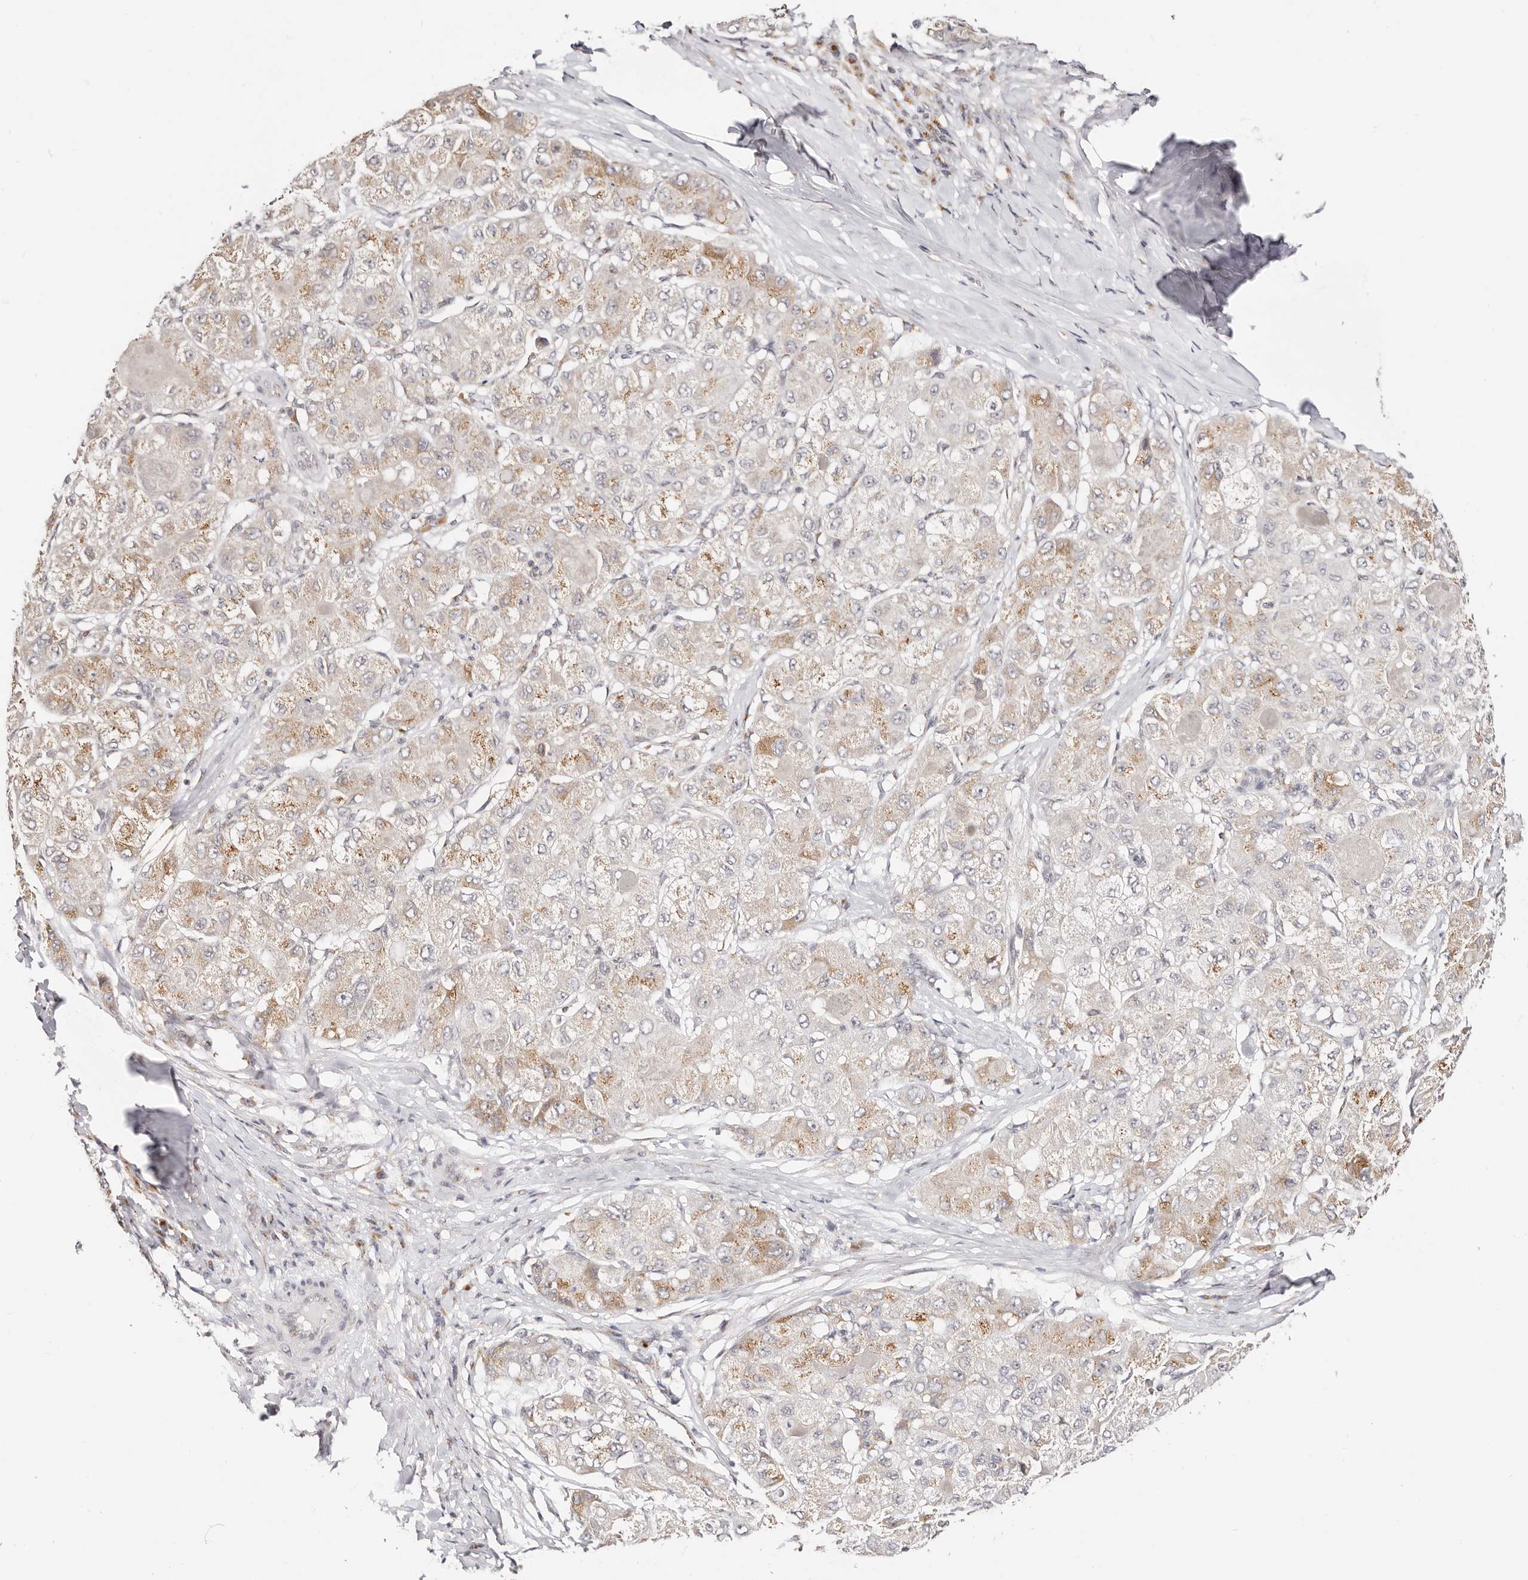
{"staining": {"intensity": "moderate", "quantity": "<25%", "location": "cytoplasmic/membranous"}, "tissue": "liver cancer", "cell_type": "Tumor cells", "image_type": "cancer", "snomed": [{"axis": "morphology", "description": "Carcinoma, Hepatocellular, NOS"}, {"axis": "topography", "description": "Liver"}], "caption": "Liver cancer (hepatocellular carcinoma) stained for a protein reveals moderate cytoplasmic/membranous positivity in tumor cells.", "gene": "VIPAS39", "patient": {"sex": "male", "age": 80}}